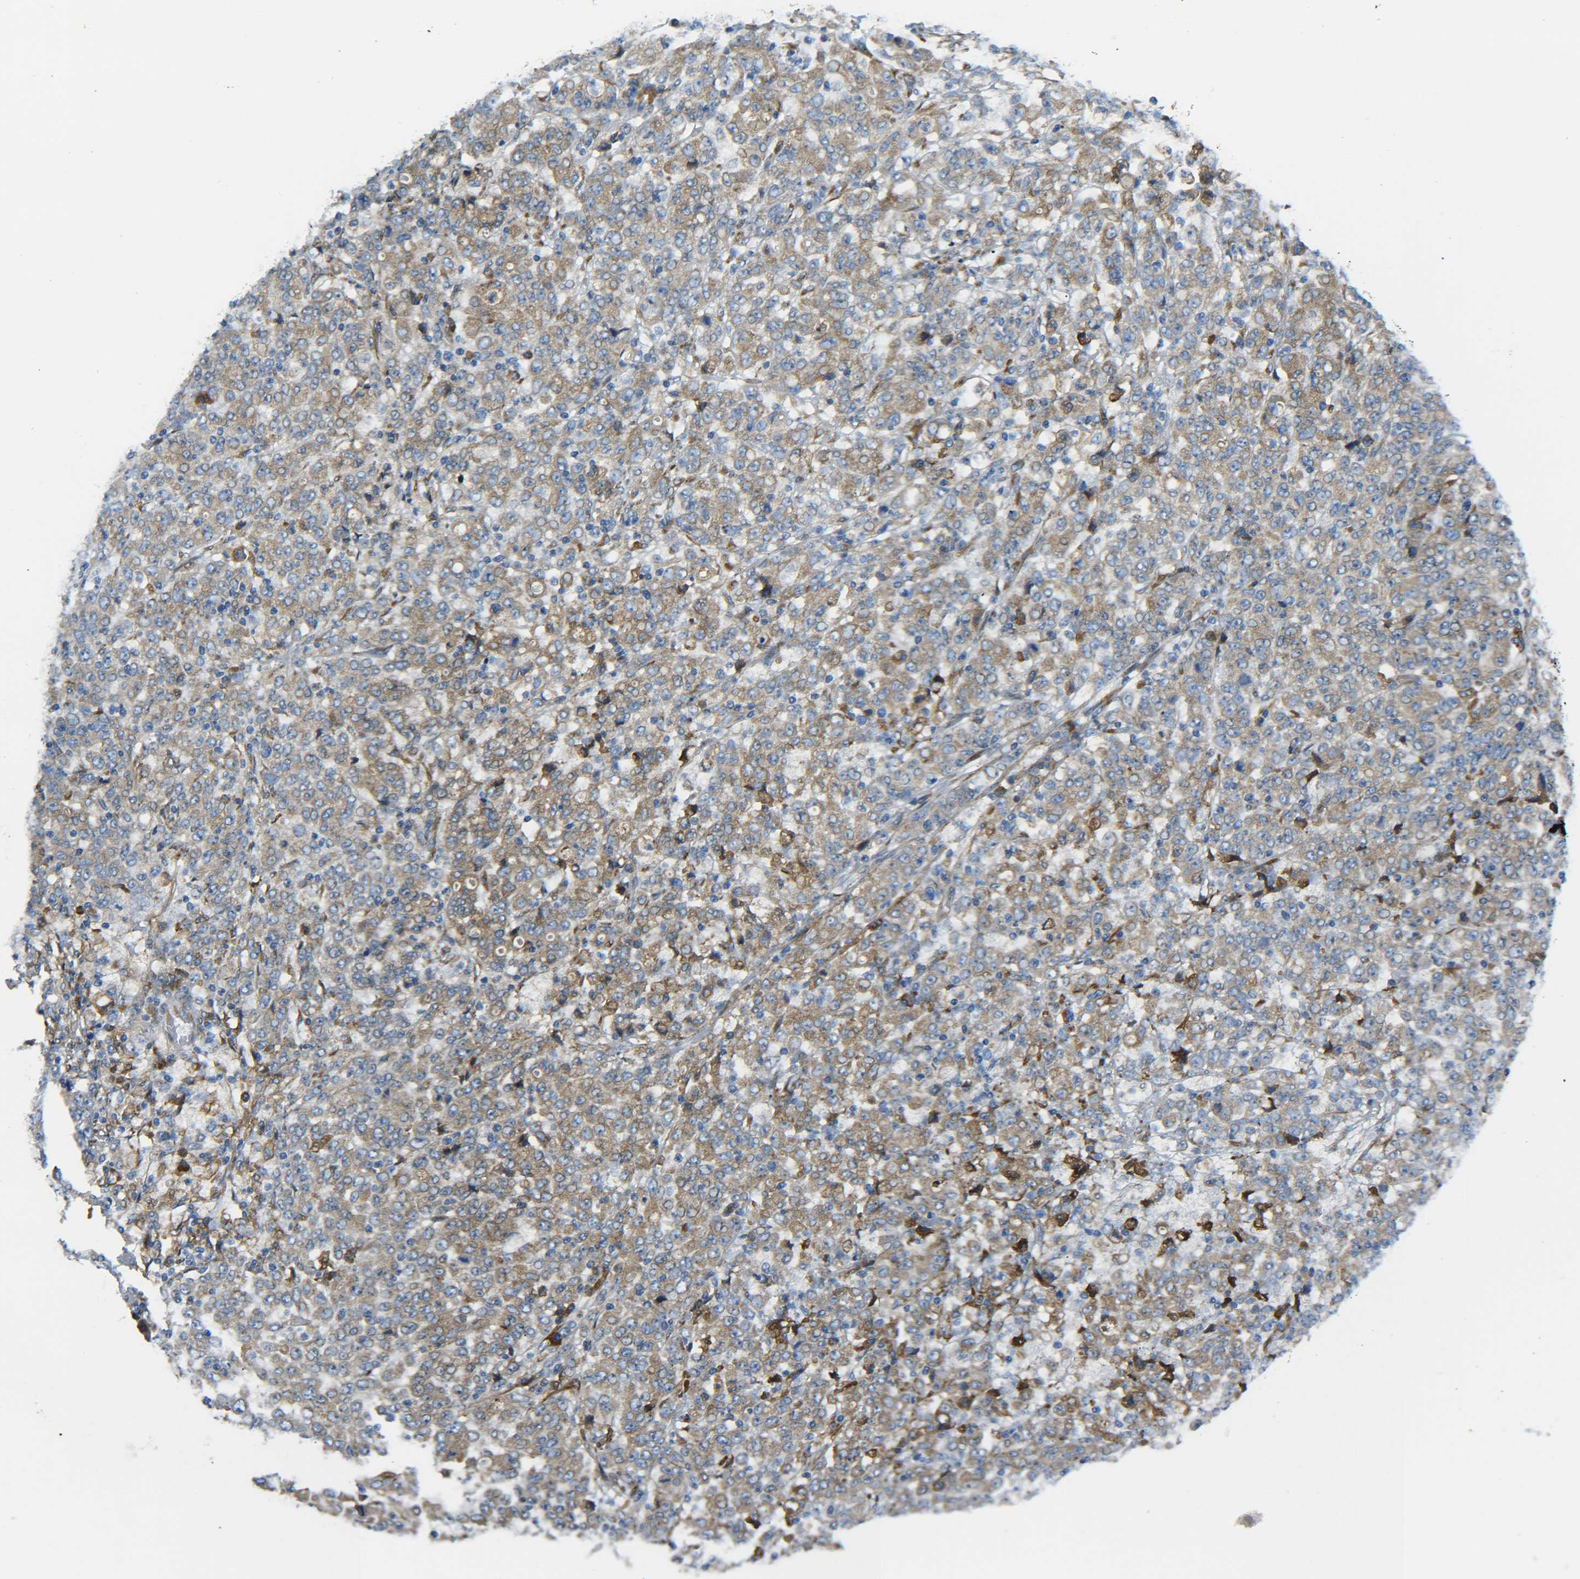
{"staining": {"intensity": "moderate", "quantity": ">75%", "location": "cytoplasmic/membranous"}, "tissue": "stomach cancer", "cell_type": "Tumor cells", "image_type": "cancer", "snomed": [{"axis": "morphology", "description": "Adenocarcinoma, NOS"}, {"axis": "topography", "description": "Stomach, lower"}], "caption": "Immunohistochemical staining of stomach cancer (adenocarcinoma) exhibits medium levels of moderate cytoplasmic/membranous positivity in about >75% of tumor cells.", "gene": "PREB", "patient": {"sex": "female", "age": 71}}